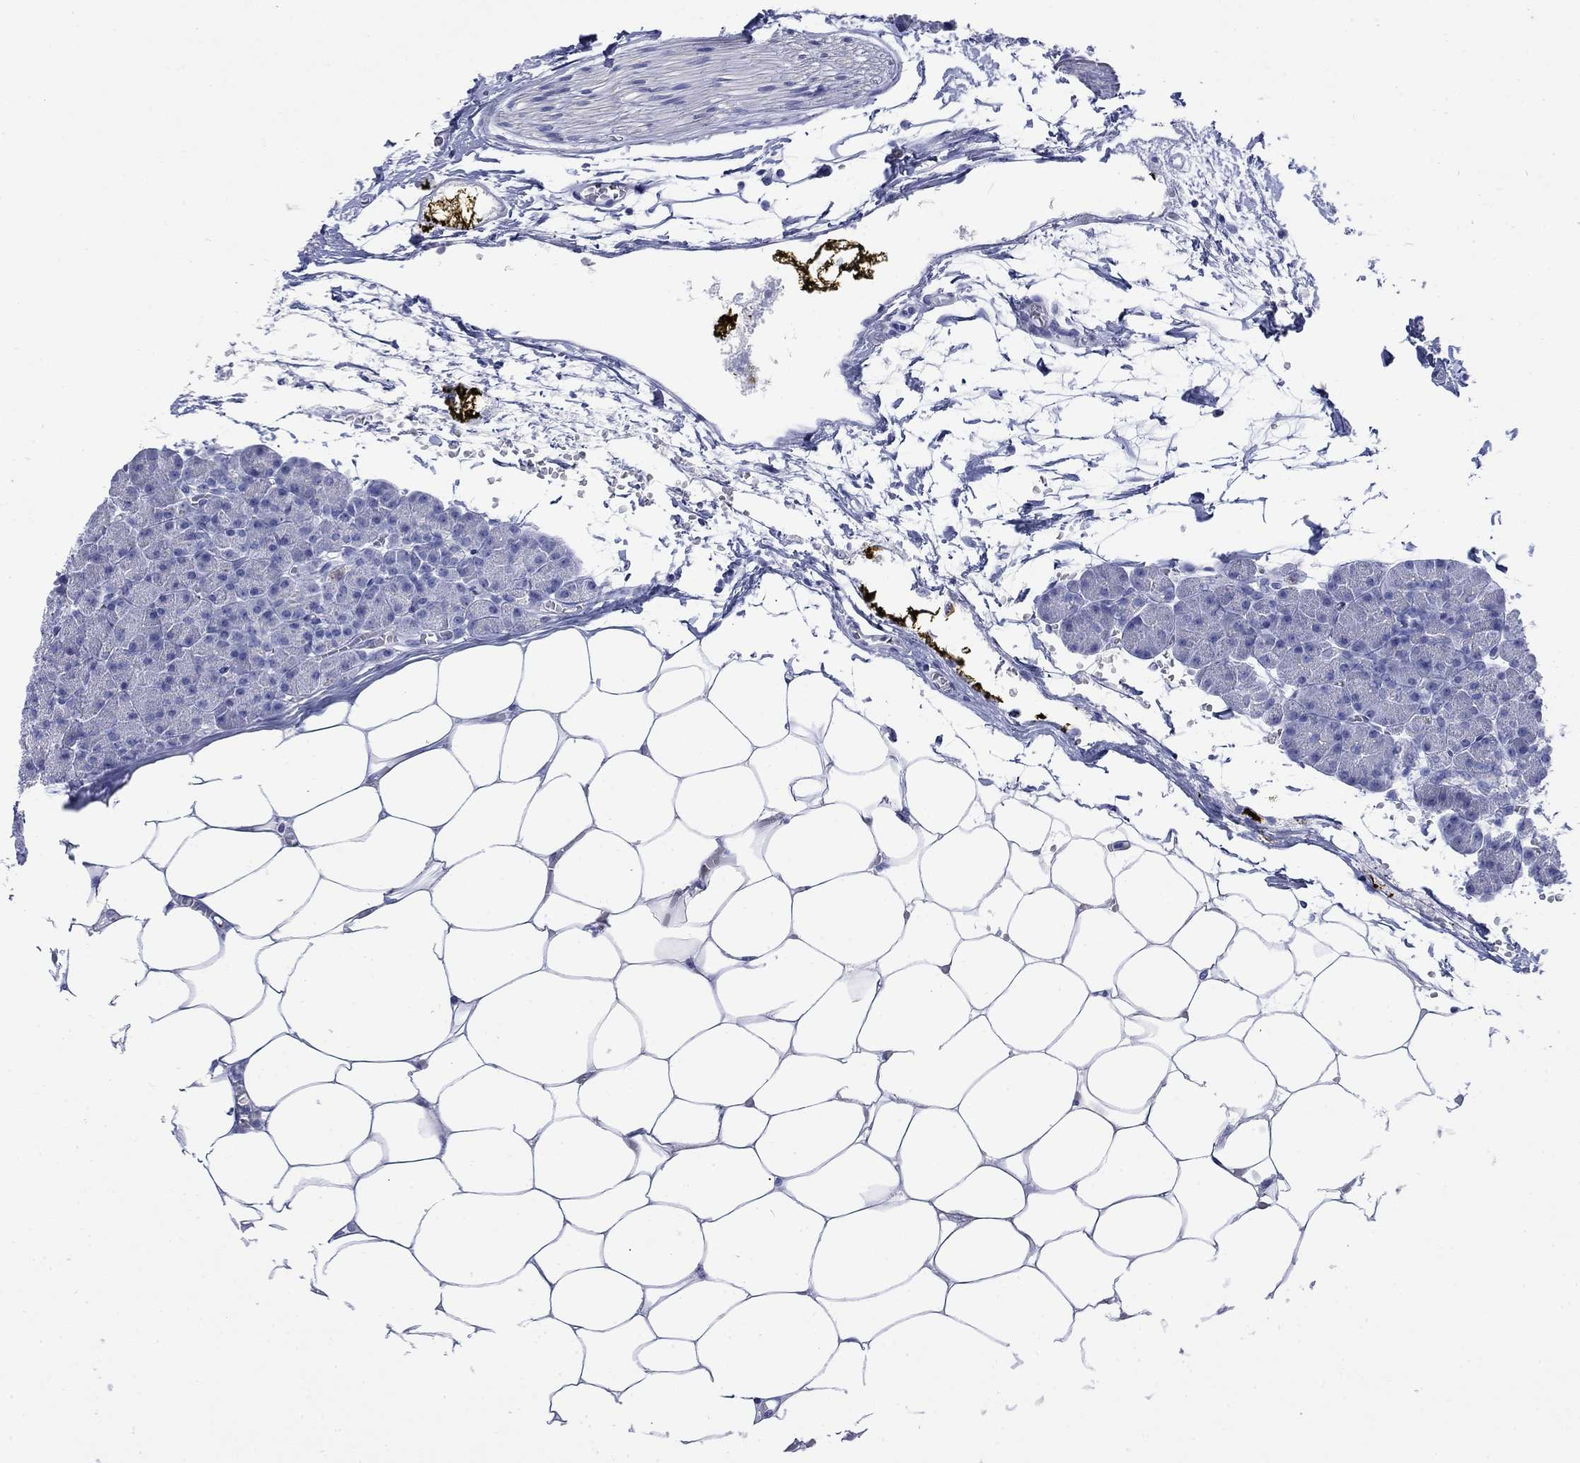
{"staining": {"intensity": "negative", "quantity": "none", "location": "none"}, "tissue": "pancreas", "cell_type": "Exocrine glandular cells", "image_type": "normal", "snomed": [{"axis": "morphology", "description": "Normal tissue, NOS"}, {"axis": "topography", "description": "Pancreas"}], "caption": "High magnification brightfield microscopy of unremarkable pancreas stained with DAB (3,3'-diaminobenzidine) (brown) and counterstained with hematoxylin (blue): exocrine glandular cells show no significant expression. (Immunohistochemistry (ihc), brightfield microscopy, high magnification).", "gene": "IGF2BP3", "patient": {"sex": "female", "age": 45}}